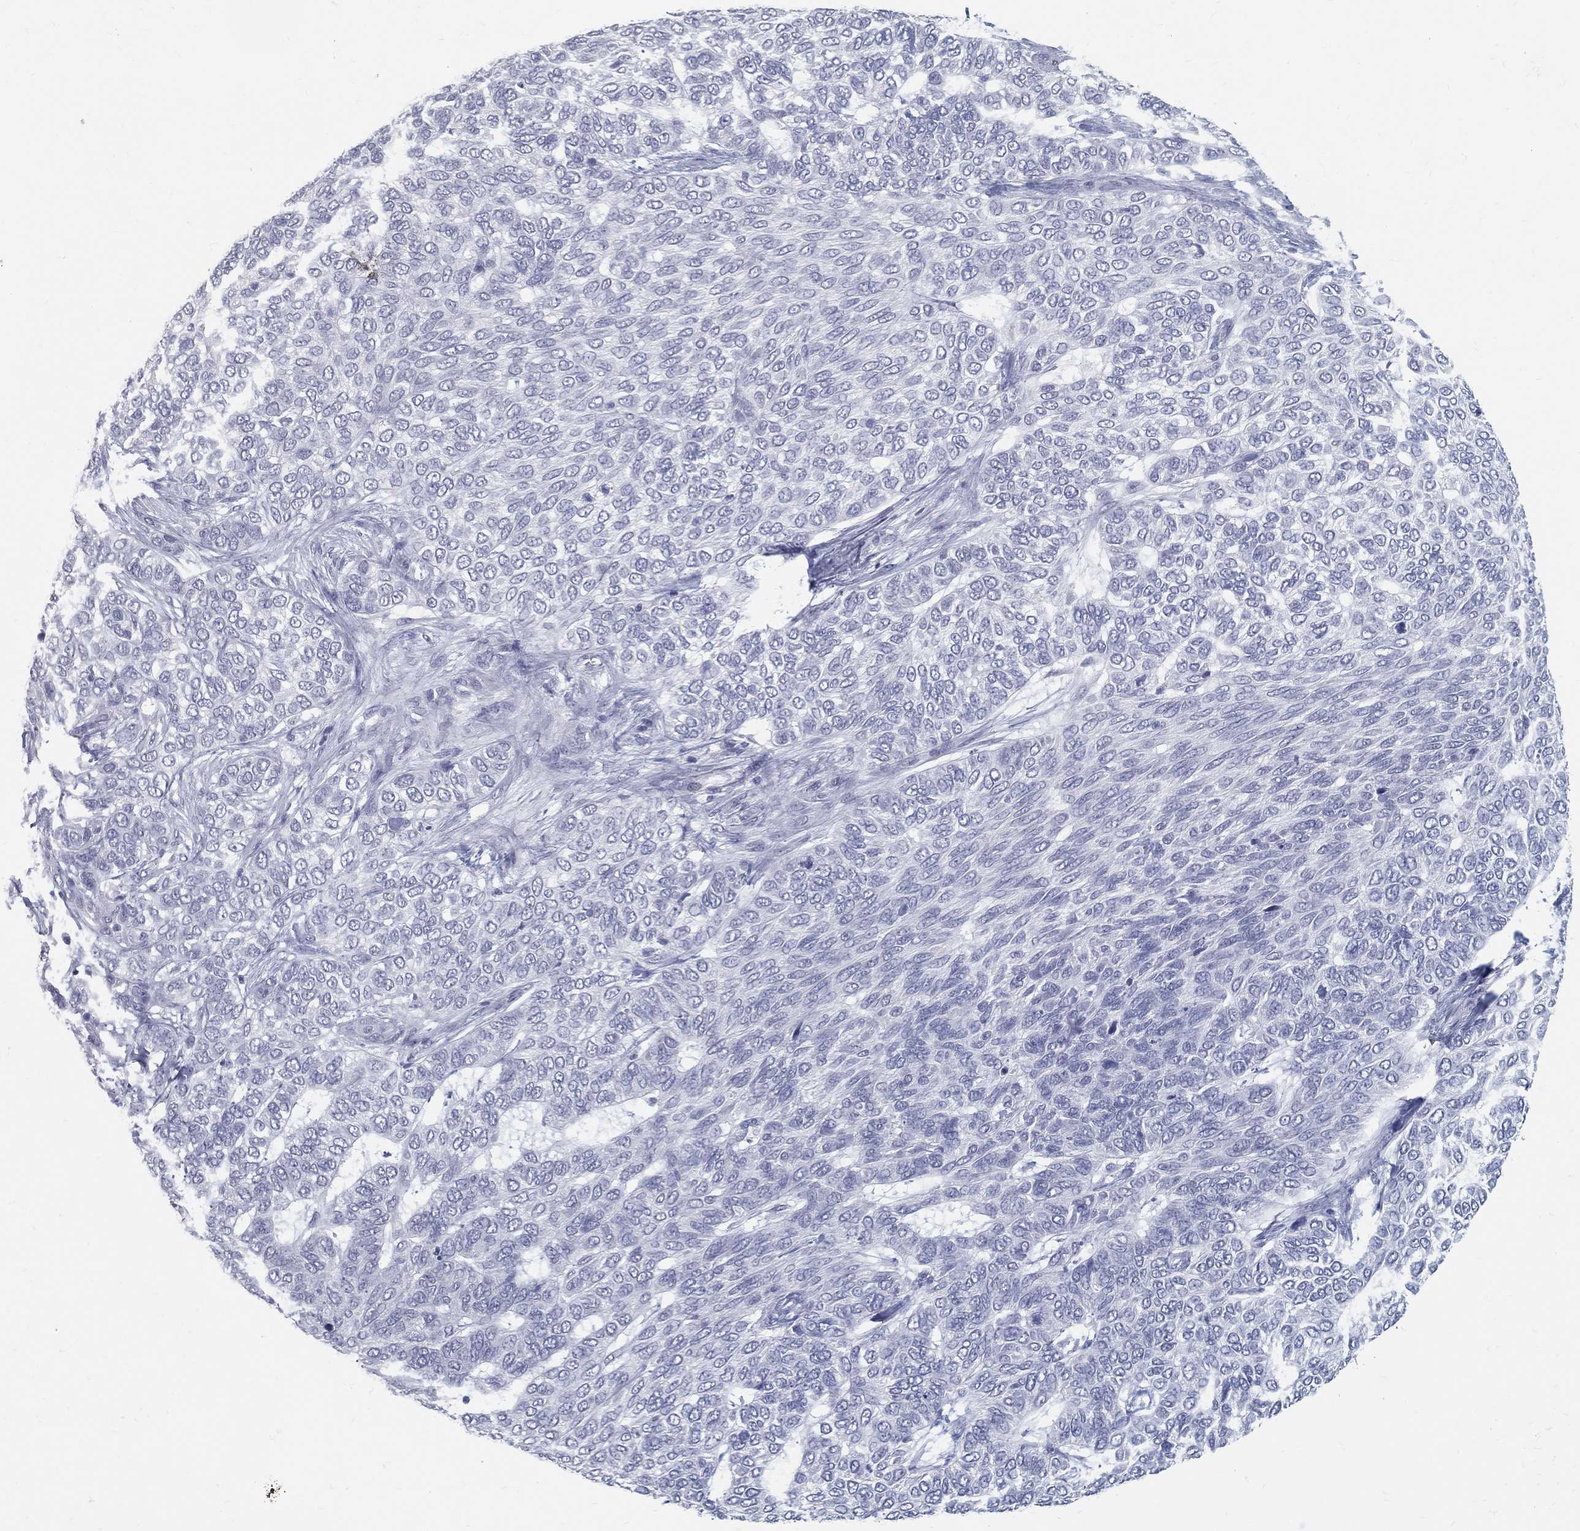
{"staining": {"intensity": "negative", "quantity": "none", "location": "none"}, "tissue": "skin cancer", "cell_type": "Tumor cells", "image_type": "cancer", "snomed": [{"axis": "morphology", "description": "Basal cell carcinoma"}, {"axis": "topography", "description": "Skin"}], "caption": "This is a micrograph of immunohistochemistry staining of basal cell carcinoma (skin), which shows no positivity in tumor cells.", "gene": "ACE2", "patient": {"sex": "female", "age": 65}}